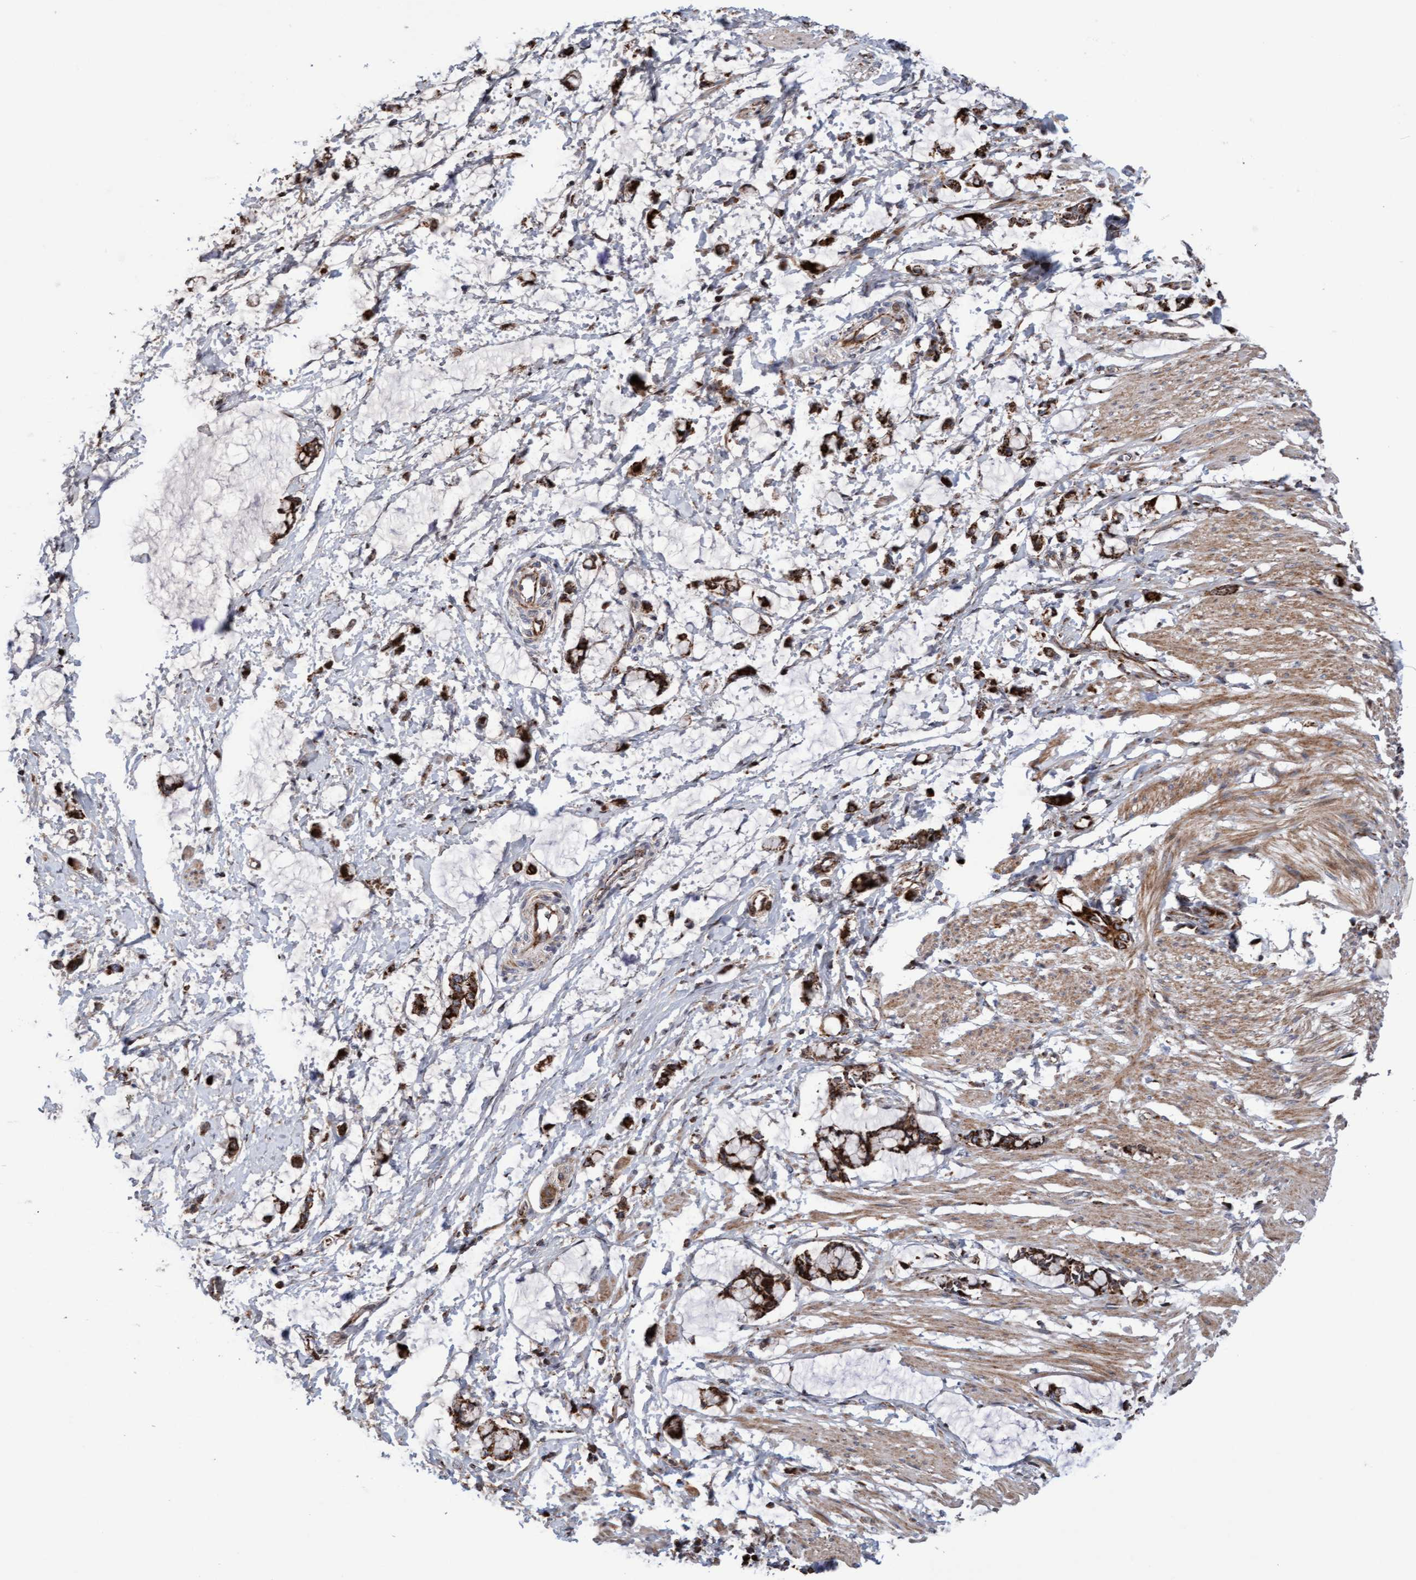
{"staining": {"intensity": "moderate", "quantity": ">75%", "location": "cytoplasmic/membranous"}, "tissue": "smooth muscle", "cell_type": "Smooth muscle cells", "image_type": "normal", "snomed": [{"axis": "morphology", "description": "Normal tissue, NOS"}, {"axis": "morphology", "description": "Adenocarcinoma, NOS"}, {"axis": "topography", "description": "Smooth muscle"}, {"axis": "topography", "description": "Colon"}], "caption": "Normal smooth muscle was stained to show a protein in brown. There is medium levels of moderate cytoplasmic/membranous positivity in approximately >75% of smooth muscle cells. The staining is performed using DAB brown chromogen to label protein expression. The nuclei are counter-stained blue using hematoxylin.", "gene": "PECR", "patient": {"sex": "male", "age": 14}}